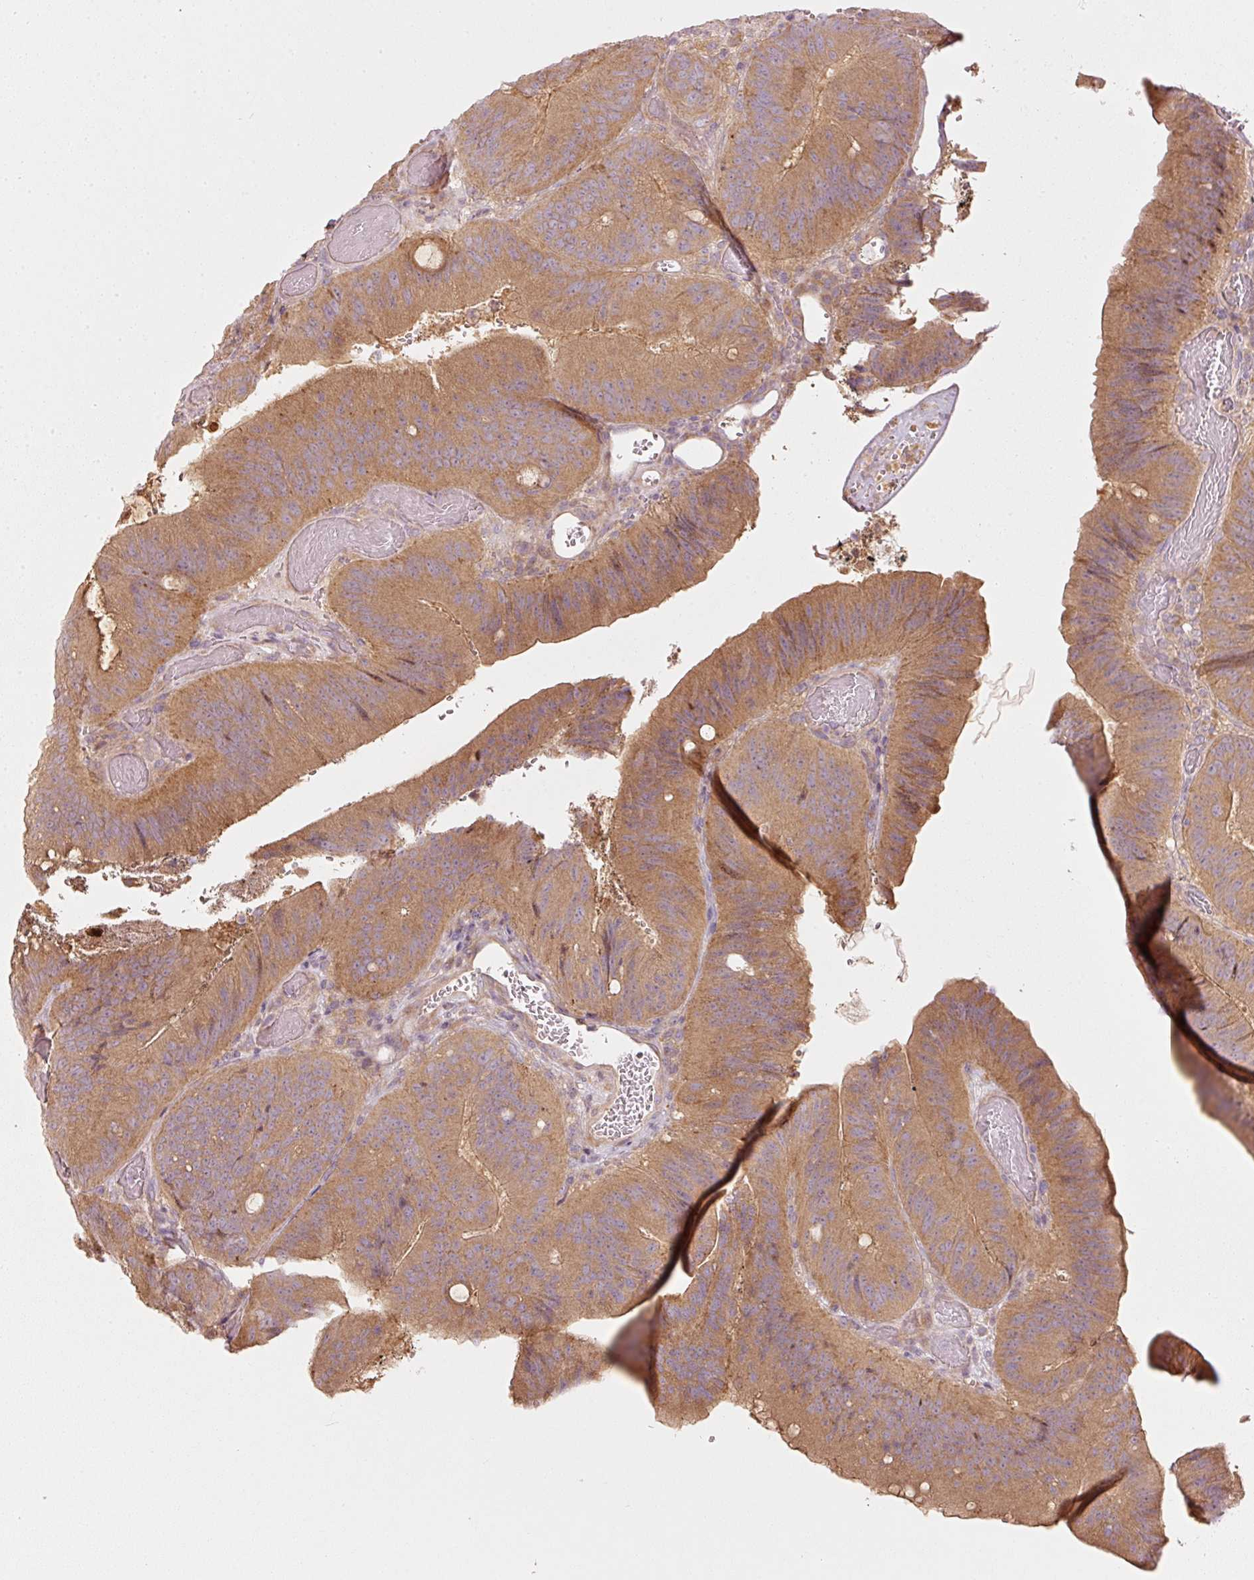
{"staining": {"intensity": "moderate", "quantity": ">75%", "location": "cytoplasmic/membranous"}, "tissue": "colorectal cancer", "cell_type": "Tumor cells", "image_type": "cancer", "snomed": [{"axis": "morphology", "description": "Adenocarcinoma, NOS"}, {"axis": "topography", "description": "Colon"}], "caption": "Protein staining of adenocarcinoma (colorectal) tissue exhibits moderate cytoplasmic/membranous positivity in approximately >75% of tumor cells.", "gene": "MAP10", "patient": {"sex": "female", "age": 43}}